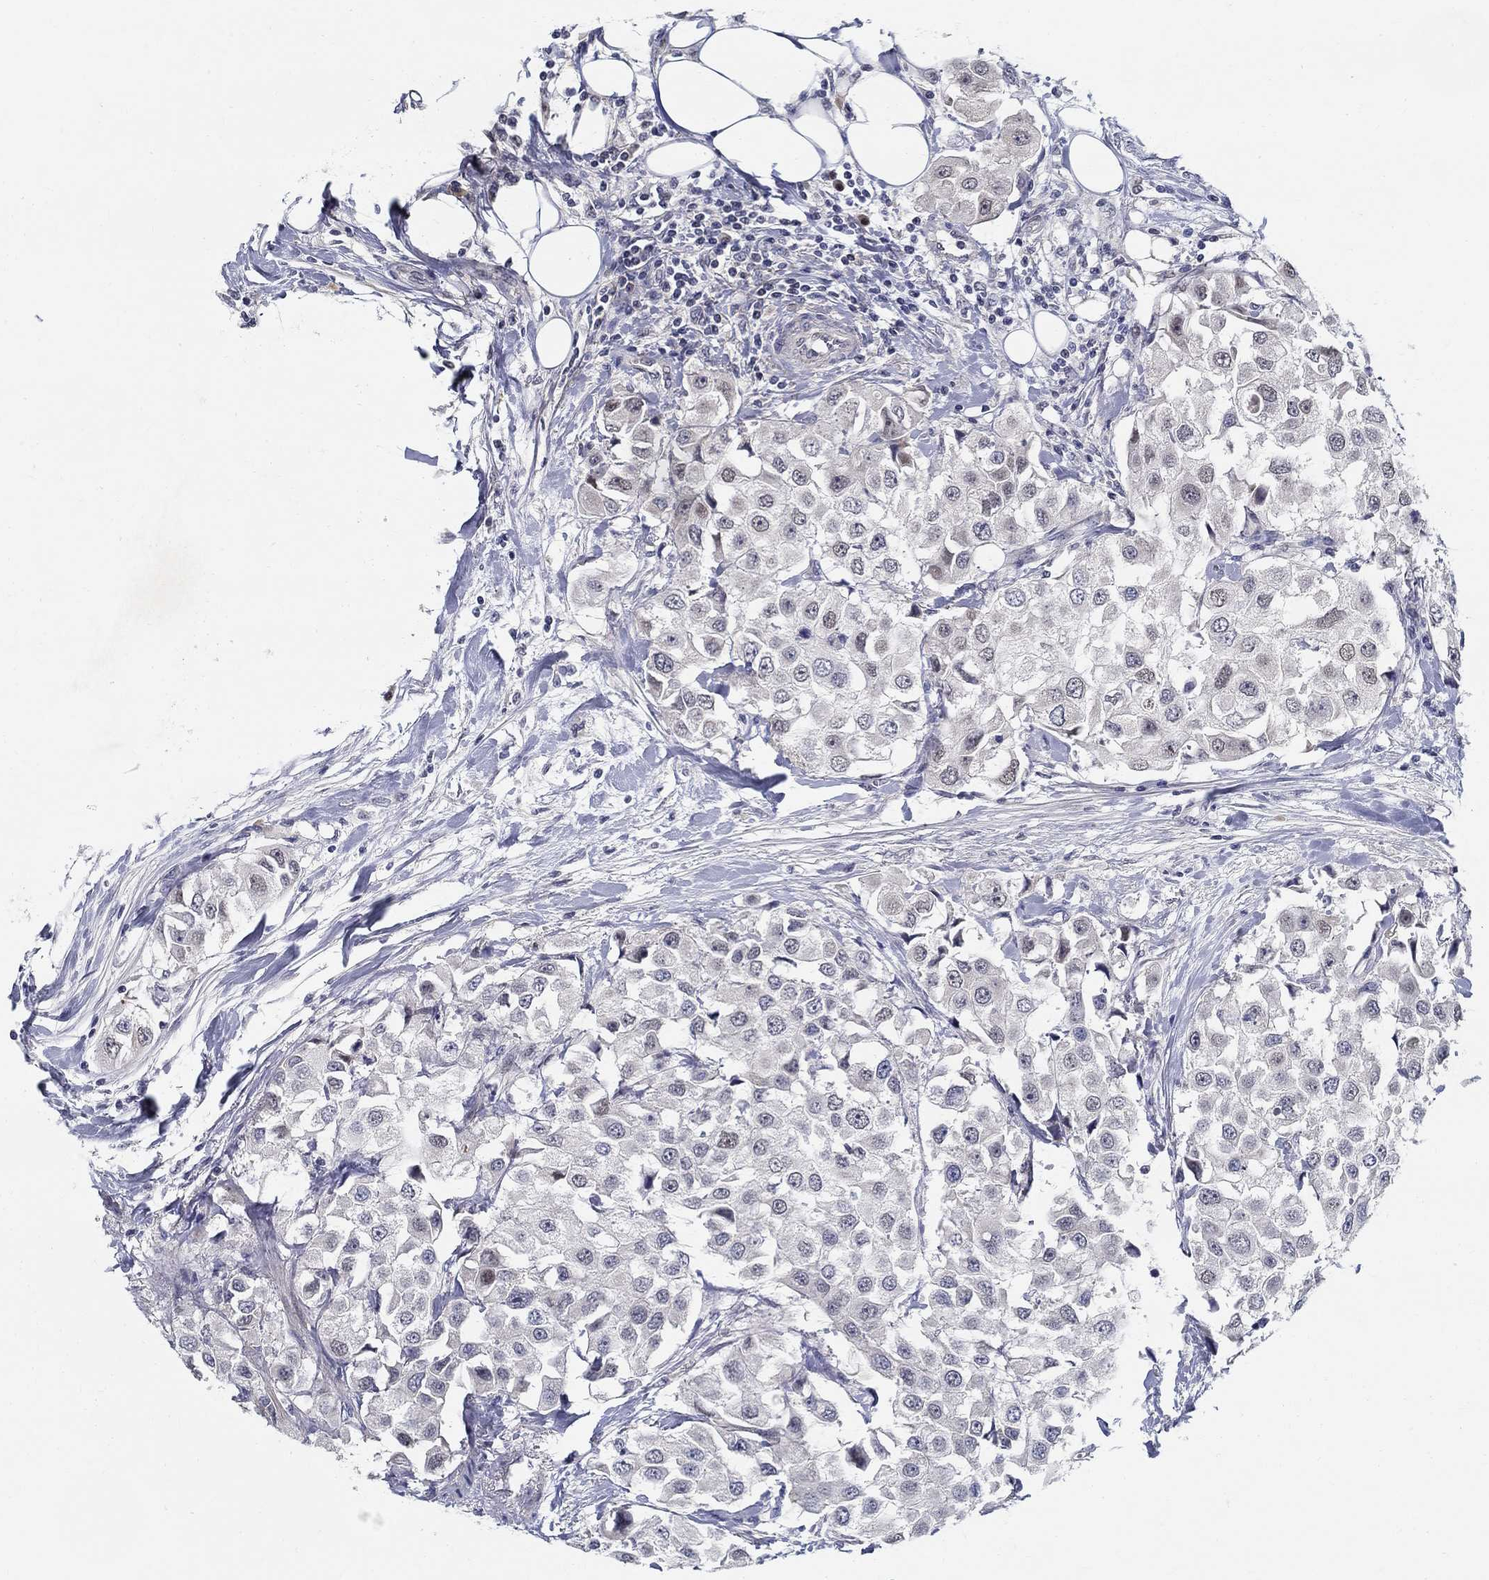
{"staining": {"intensity": "weak", "quantity": "<25%", "location": "nuclear"}, "tissue": "urothelial cancer", "cell_type": "Tumor cells", "image_type": "cancer", "snomed": [{"axis": "morphology", "description": "Urothelial carcinoma, High grade"}, {"axis": "topography", "description": "Urinary bladder"}], "caption": "The photomicrograph displays no staining of tumor cells in urothelial carcinoma (high-grade).", "gene": "C16orf46", "patient": {"sex": "female", "age": 64}}